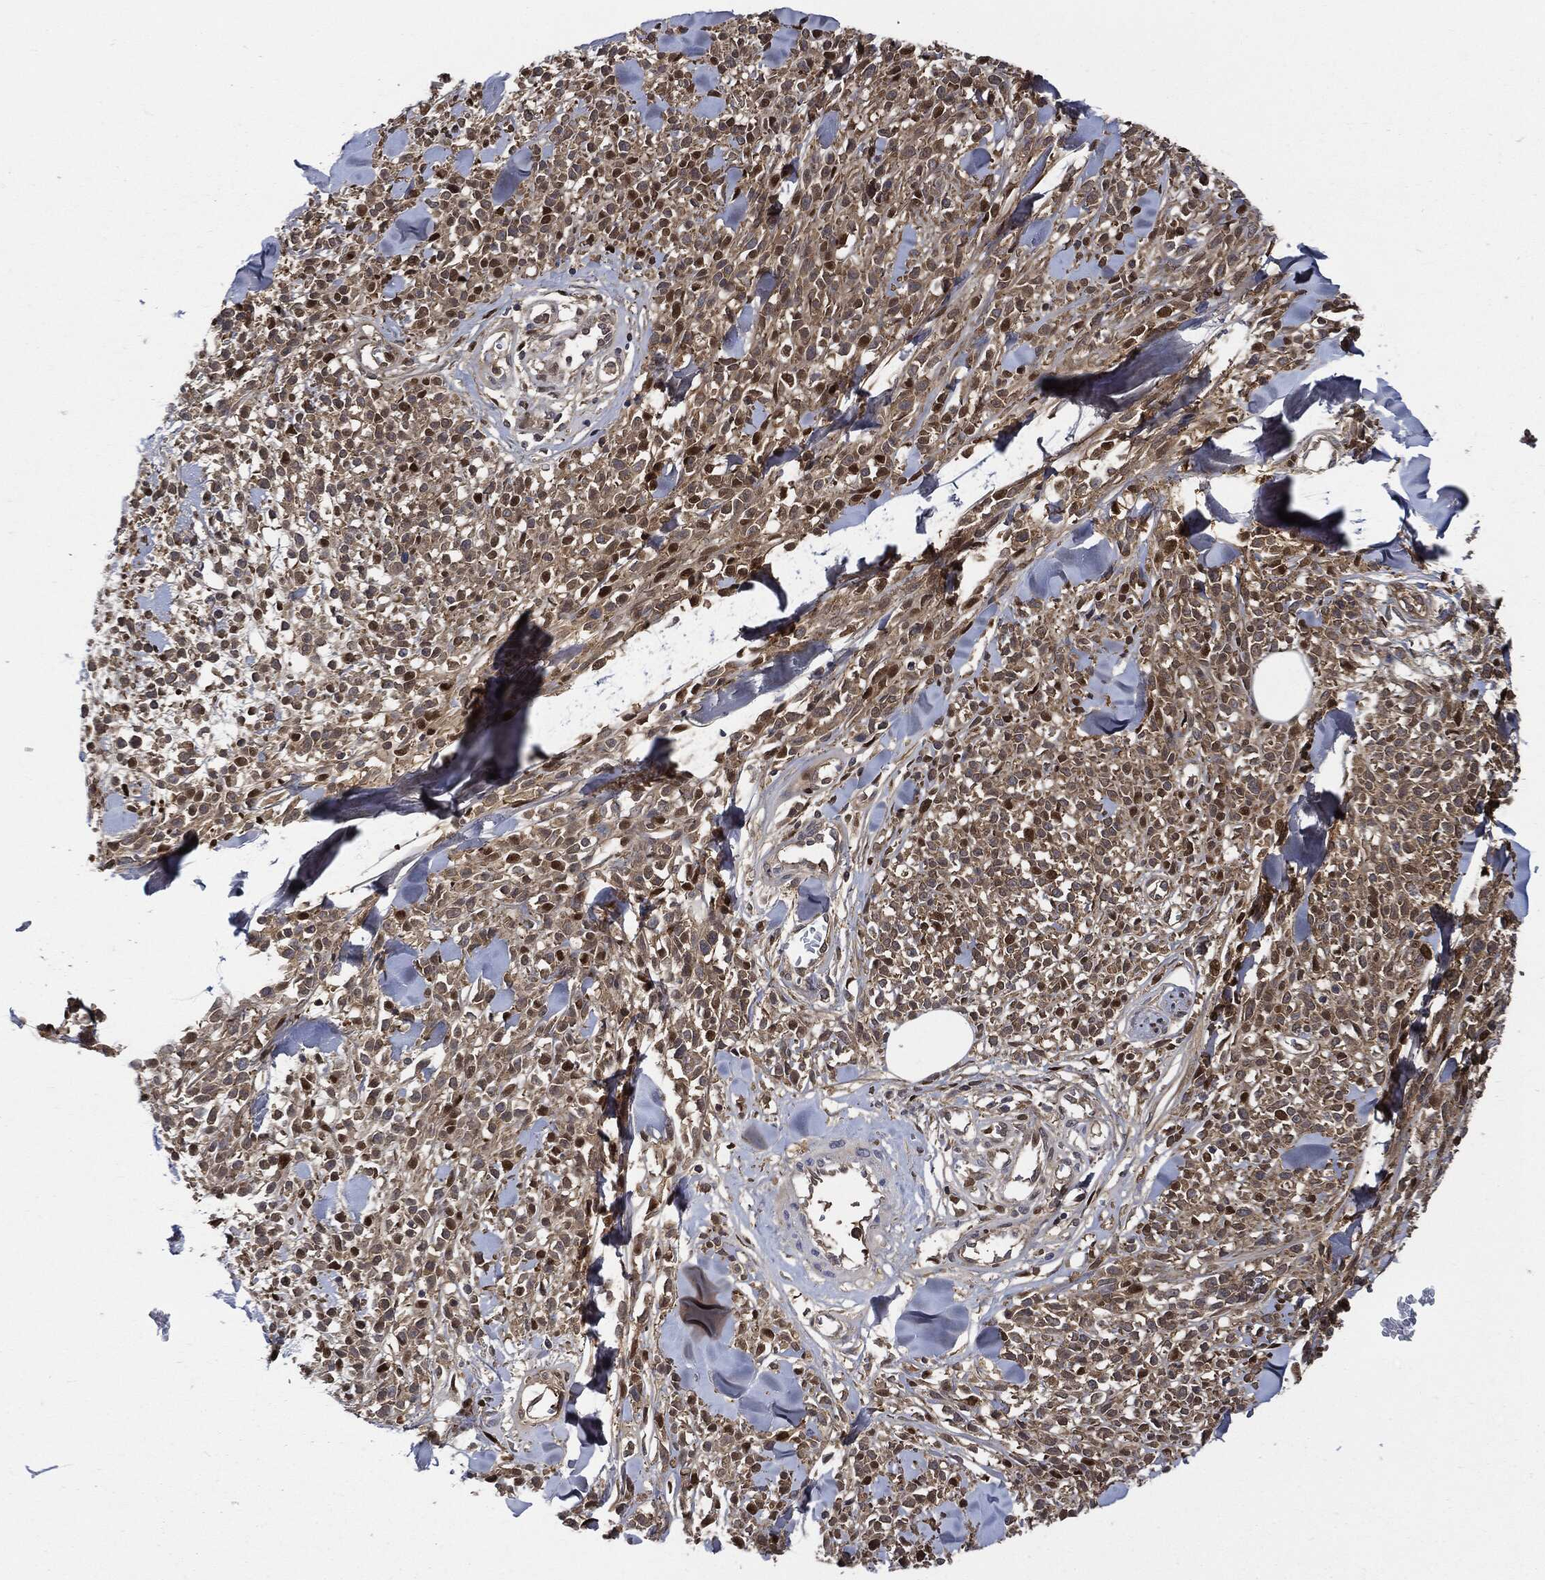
{"staining": {"intensity": "weak", "quantity": ">75%", "location": "cytoplasmic/membranous"}, "tissue": "melanoma", "cell_type": "Tumor cells", "image_type": "cancer", "snomed": [{"axis": "morphology", "description": "Malignant melanoma, NOS"}, {"axis": "topography", "description": "Skin"}, {"axis": "topography", "description": "Skin of trunk"}], "caption": "High-magnification brightfield microscopy of melanoma stained with DAB (brown) and counterstained with hematoxylin (blue). tumor cells exhibit weak cytoplasmic/membranous expression is appreciated in about>75% of cells. (Brightfield microscopy of DAB IHC at high magnification).", "gene": "XPNPEP1", "patient": {"sex": "male", "age": 74}}